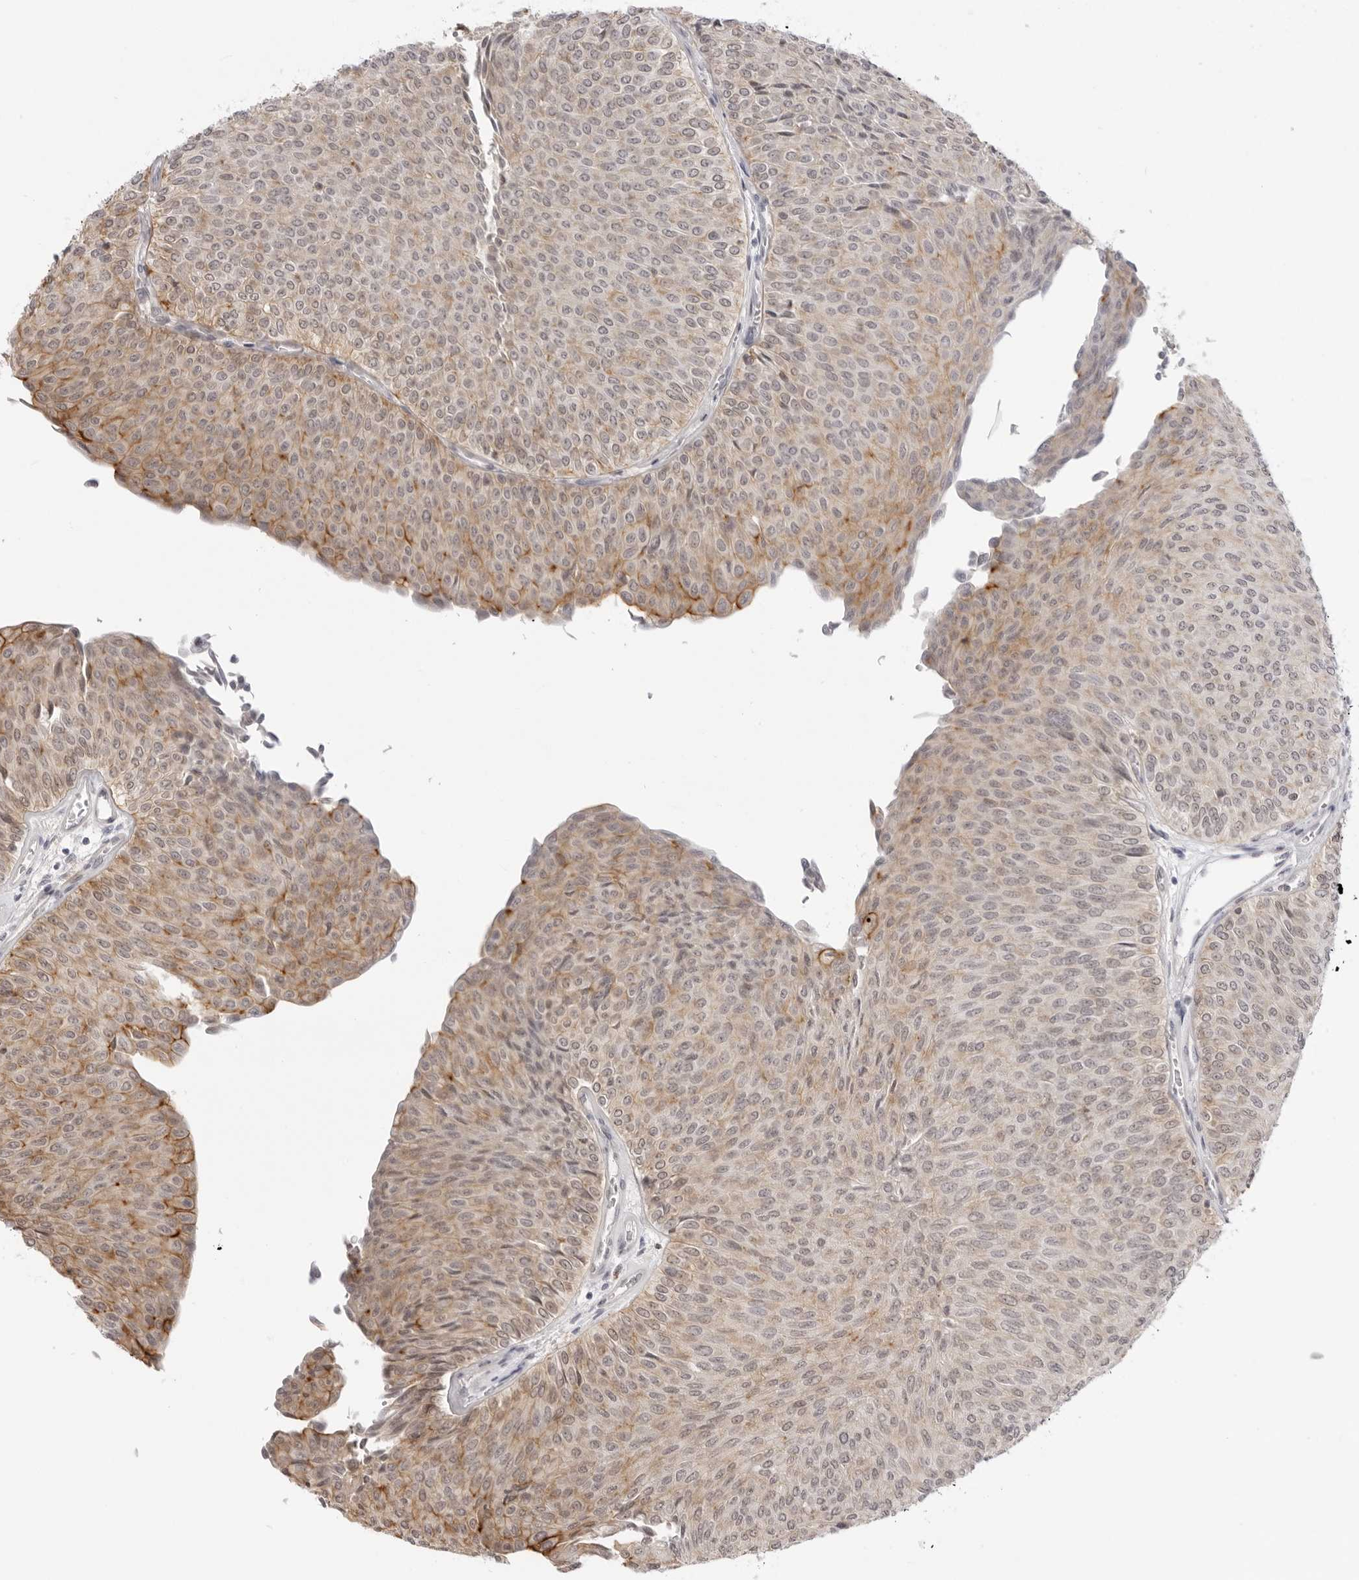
{"staining": {"intensity": "moderate", "quantity": ">75%", "location": "cytoplasmic/membranous"}, "tissue": "urothelial cancer", "cell_type": "Tumor cells", "image_type": "cancer", "snomed": [{"axis": "morphology", "description": "Urothelial carcinoma, Low grade"}, {"axis": "topography", "description": "Urinary bladder"}], "caption": "About >75% of tumor cells in human low-grade urothelial carcinoma demonstrate moderate cytoplasmic/membranous protein staining as visualized by brown immunohistochemical staining.", "gene": "TRAPPC3", "patient": {"sex": "male", "age": 78}}